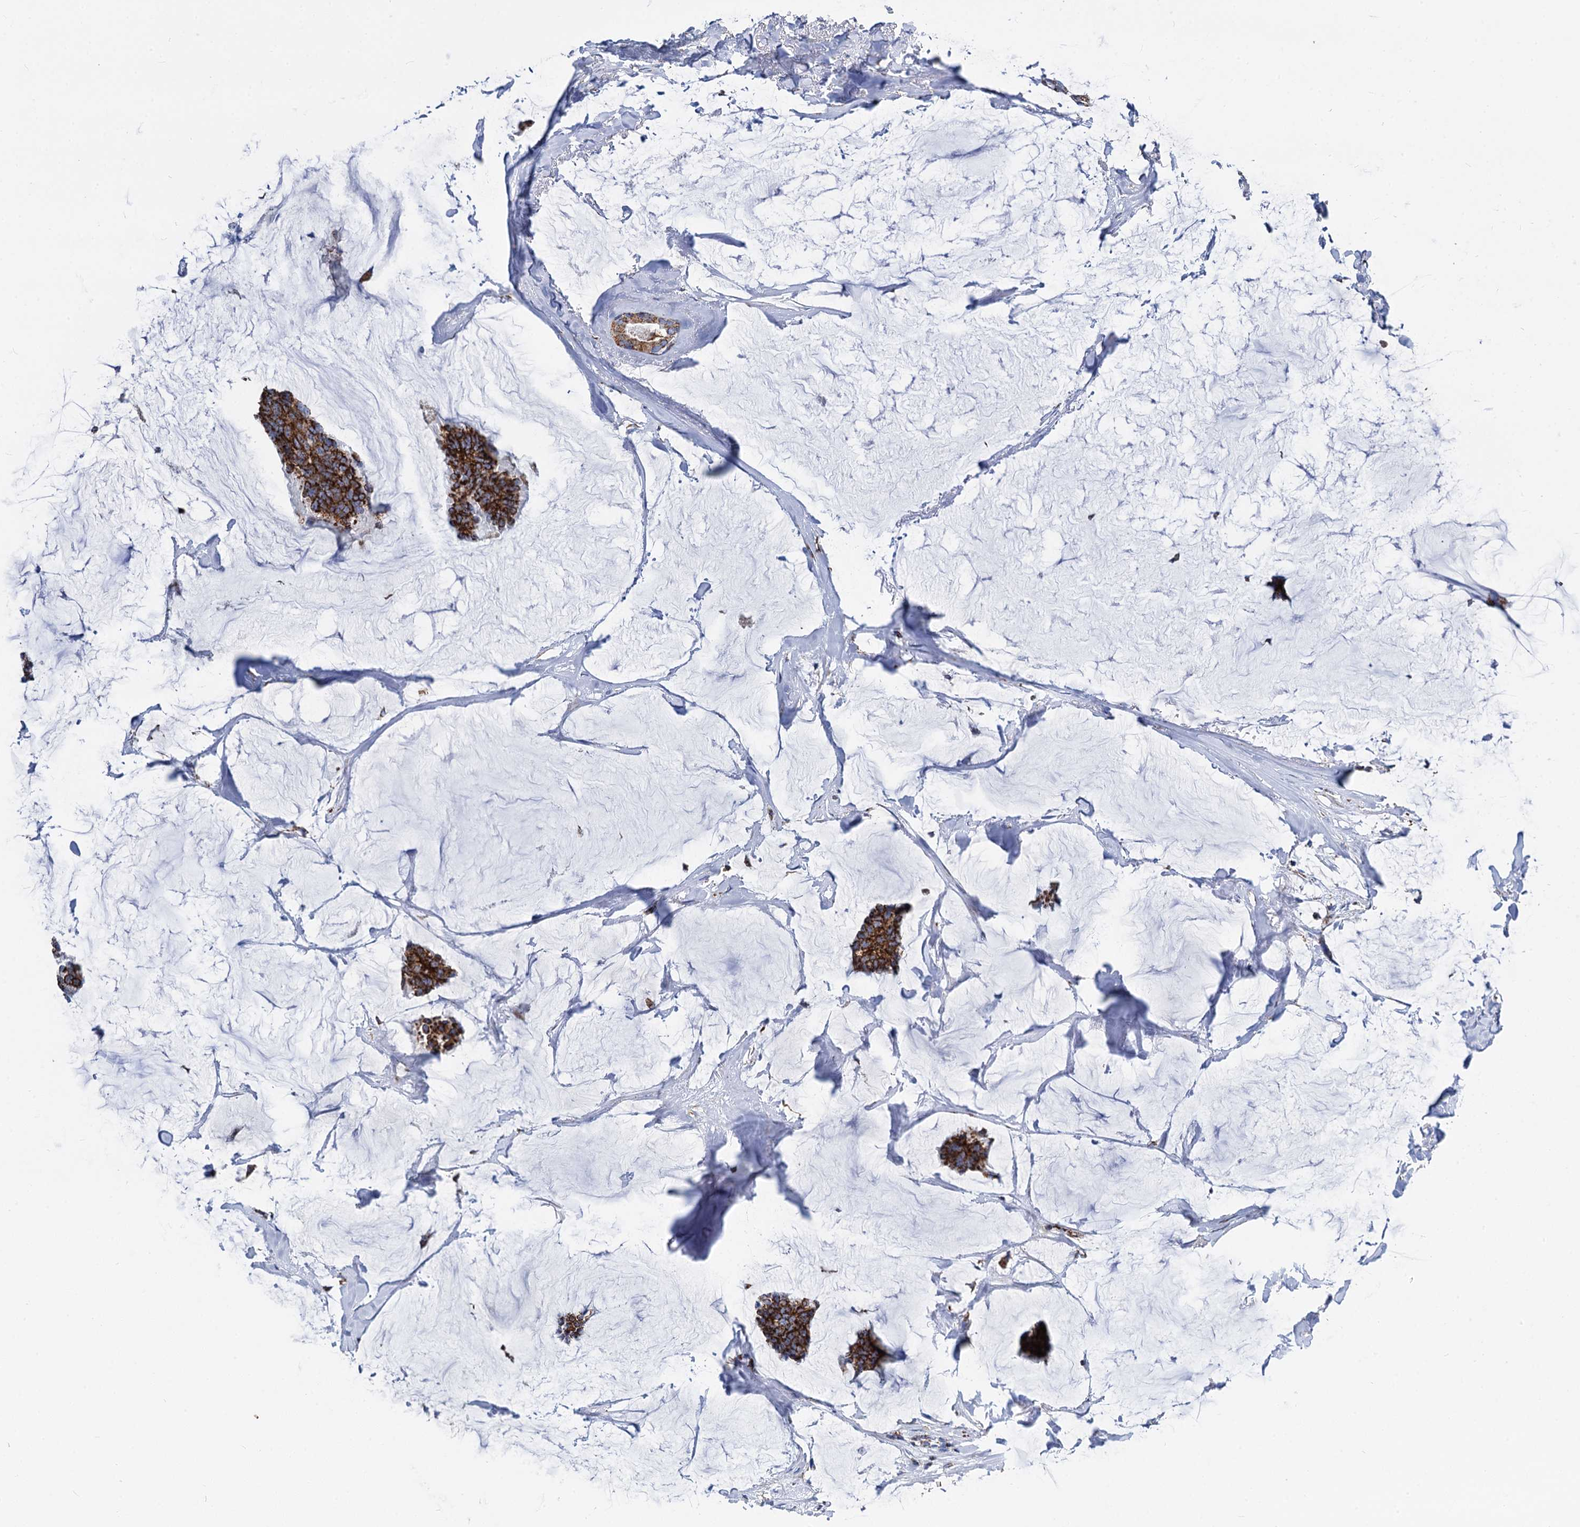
{"staining": {"intensity": "strong", "quantity": ">75%", "location": "cytoplasmic/membranous"}, "tissue": "breast cancer", "cell_type": "Tumor cells", "image_type": "cancer", "snomed": [{"axis": "morphology", "description": "Duct carcinoma"}, {"axis": "topography", "description": "Breast"}], "caption": "This micrograph reveals immunohistochemistry staining of human breast cancer (intraductal carcinoma), with high strong cytoplasmic/membranous positivity in about >75% of tumor cells.", "gene": "TIMM10", "patient": {"sex": "female", "age": 93}}